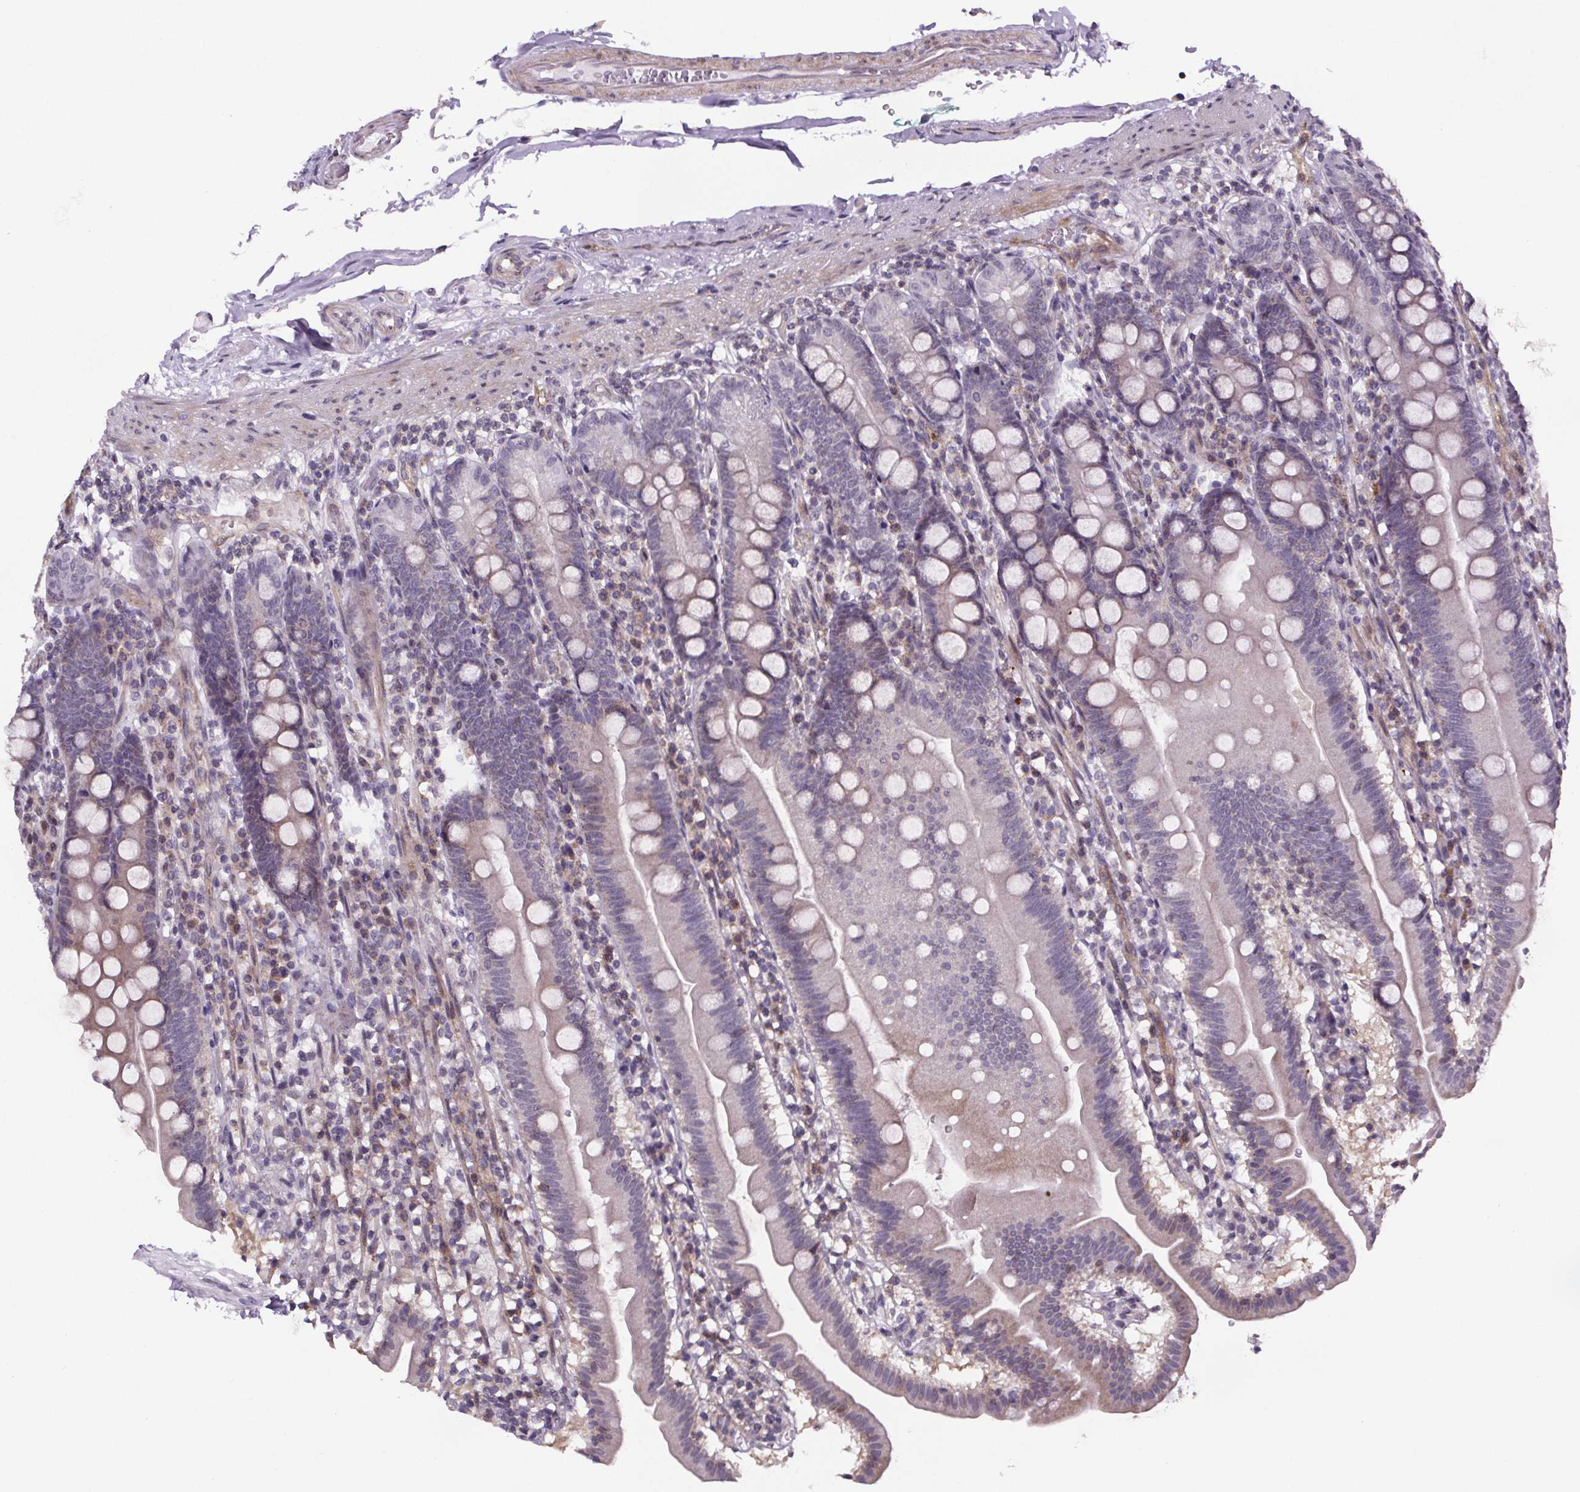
{"staining": {"intensity": "weak", "quantity": "25%-75%", "location": "cytoplasmic/membranous"}, "tissue": "duodenum", "cell_type": "Glandular cells", "image_type": "normal", "snomed": [{"axis": "morphology", "description": "Normal tissue, NOS"}, {"axis": "topography", "description": "Duodenum"}], "caption": "DAB immunohistochemical staining of benign duodenum shows weak cytoplasmic/membranous protein positivity in approximately 25%-75% of glandular cells. (Stains: DAB in brown, nuclei in blue, Microscopy: brightfield microscopy at high magnification).", "gene": "TTC12", "patient": {"sex": "female", "age": 67}}